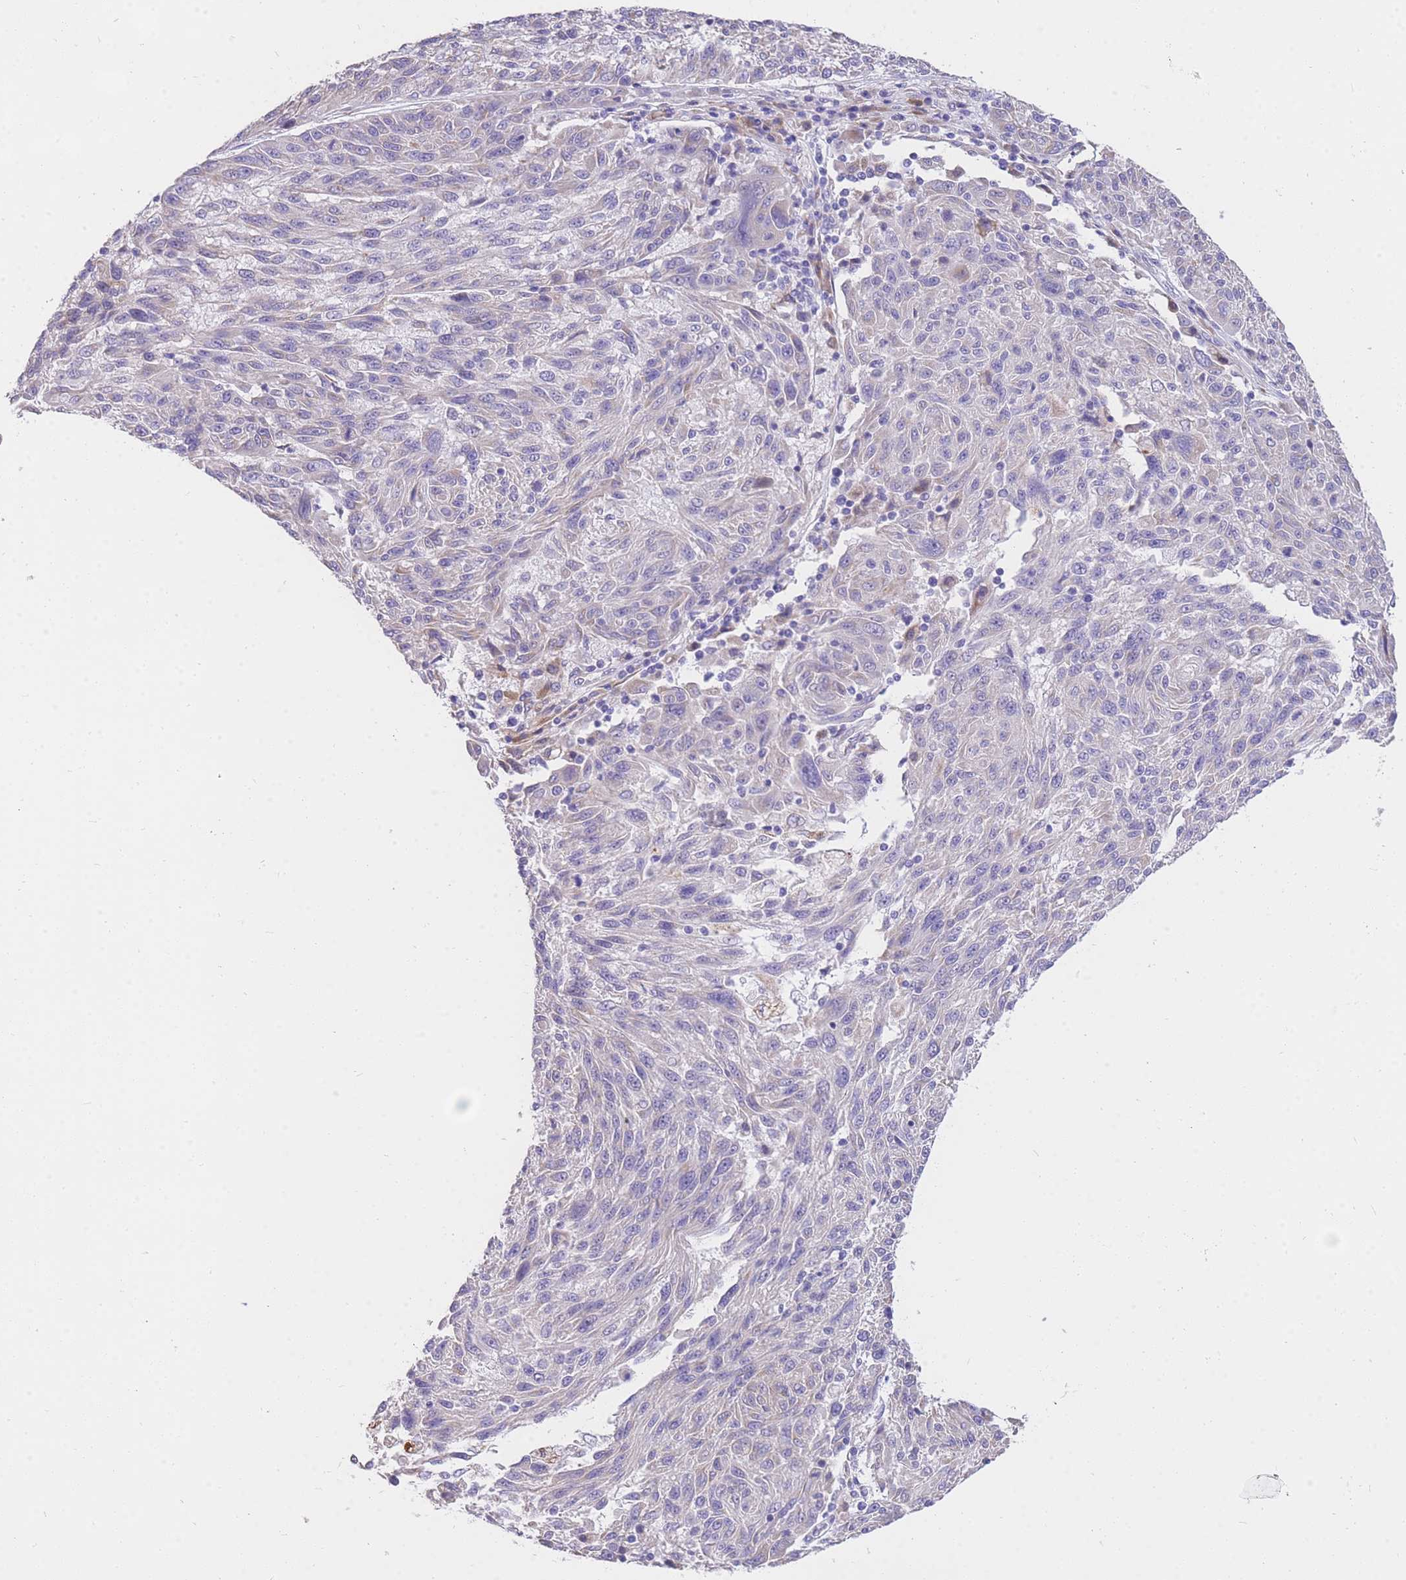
{"staining": {"intensity": "negative", "quantity": "none", "location": "none"}, "tissue": "melanoma", "cell_type": "Tumor cells", "image_type": "cancer", "snomed": [{"axis": "morphology", "description": "Malignant melanoma, NOS"}, {"axis": "topography", "description": "Skin"}], "caption": "The image shows no significant expression in tumor cells of melanoma.", "gene": "C2orf88", "patient": {"sex": "male", "age": 53}}